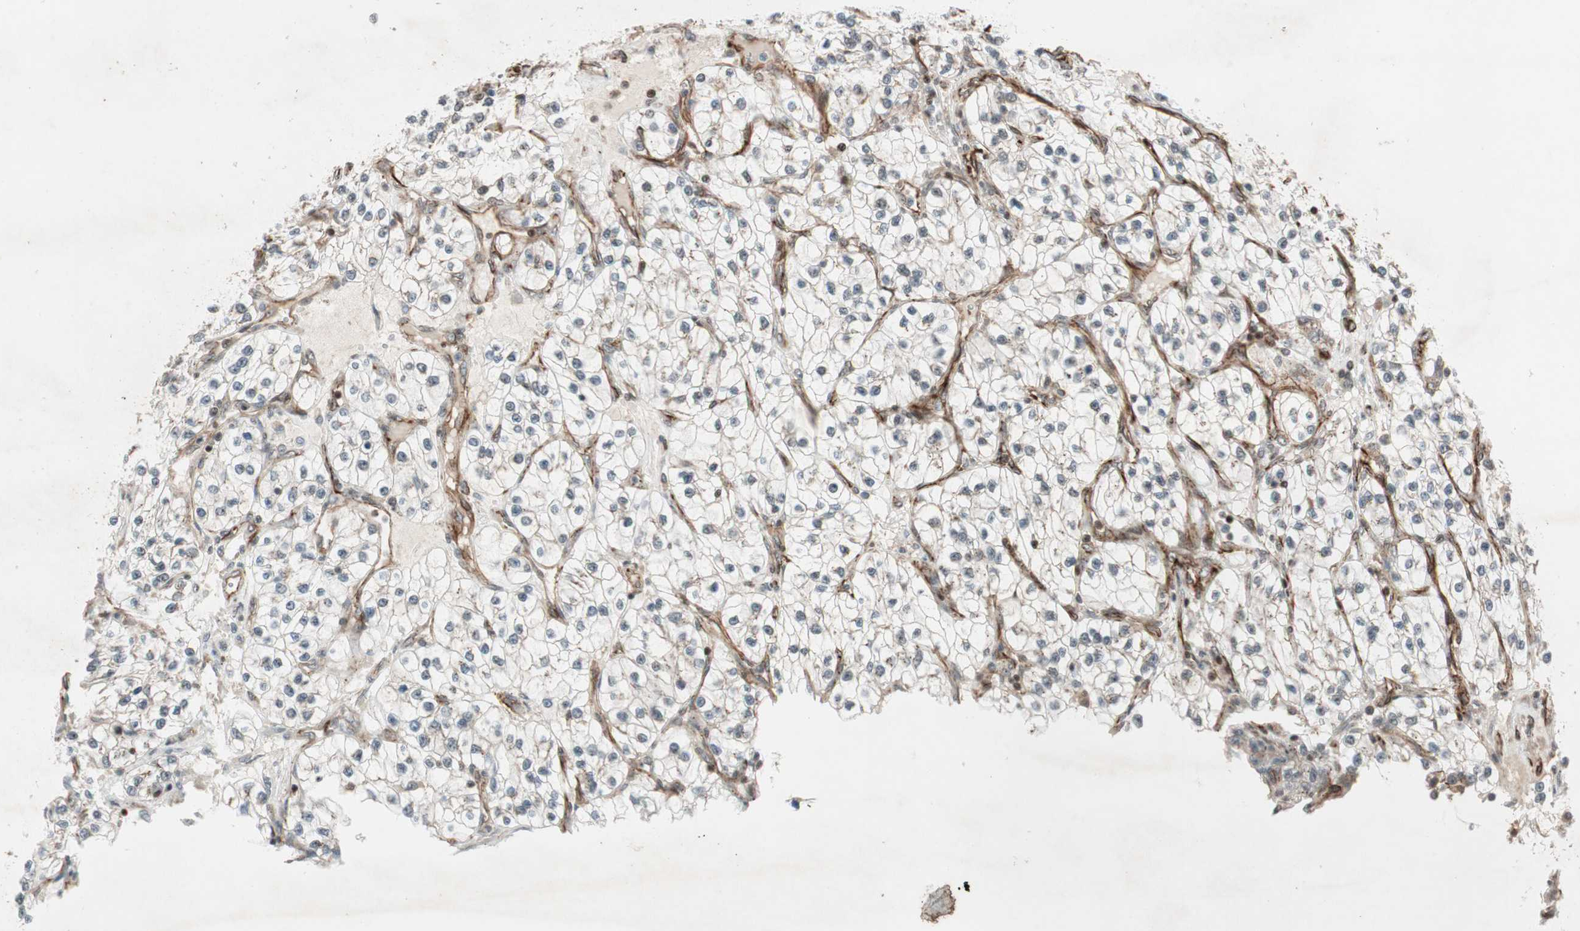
{"staining": {"intensity": "negative", "quantity": "none", "location": "none"}, "tissue": "renal cancer", "cell_type": "Tumor cells", "image_type": "cancer", "snomed": [{"axis": "morphology", "description": "Adenocarcinoma, NOS"}, {"axis": "topography", "description": "Kidney"}], "caption": "Tumor cells are negative for protein expression in human renal cancer (adenocarcinoma). The staining is performed using DAB (3,3'-diaminobenzidine) brown chromogen with nuclei counter-stained in using hematoxylin.", "gene": "CDK19", "patient": {"sex": "female", "age": 57}}